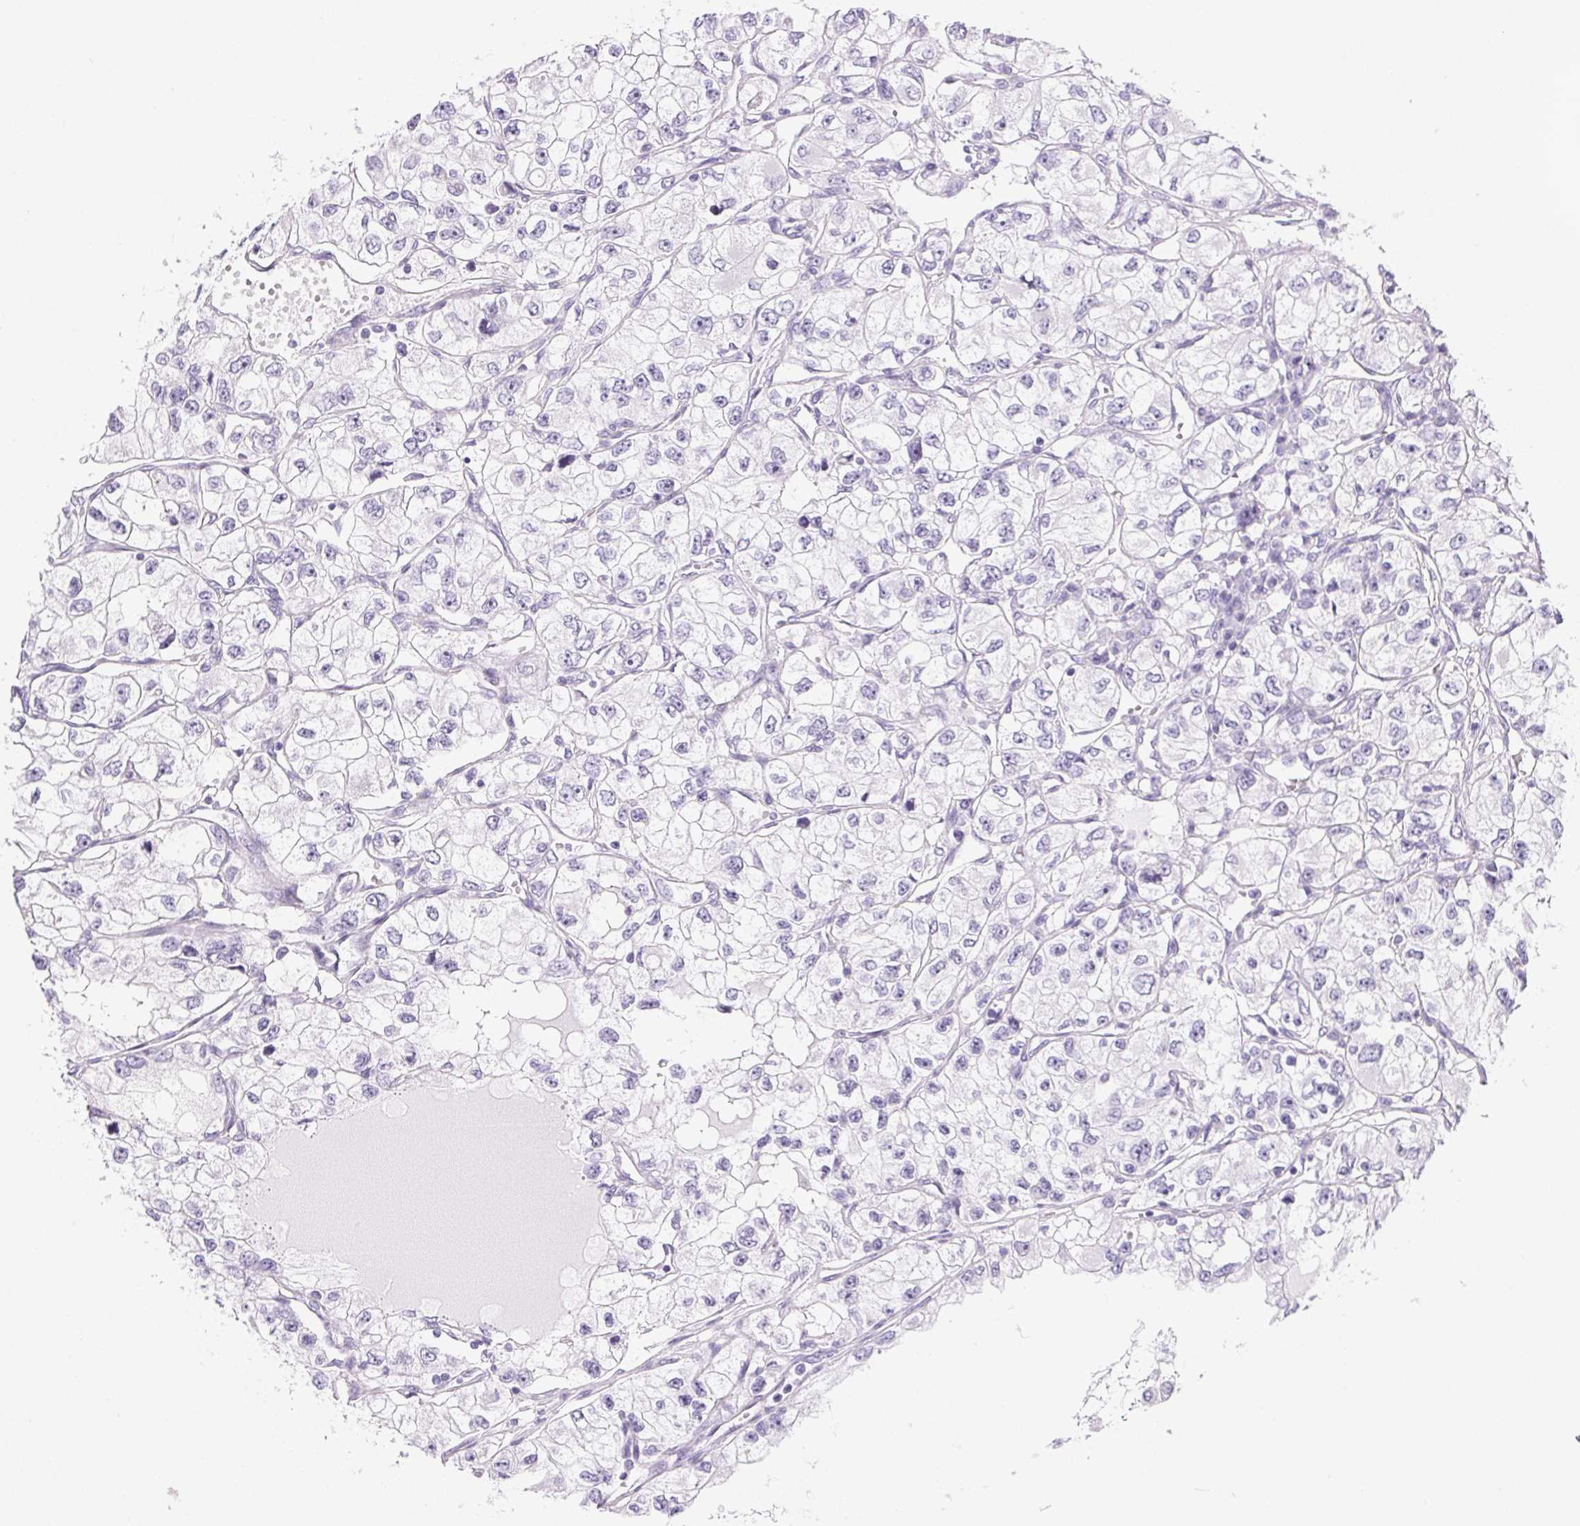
{"staining": {"intensity": "negative", "quantity": "none", "location": "none"}, "tissue": "renal cancer", "cell_type": "Tumor cells", "image_type": "cancer", "snomed": [{"axis": "morphology", "description": "Adenocarcinoma, NOS"}, {"axis": "topography", "description": "Kidney"}], "caption": "Tumor cells show no significant positivity in renal cancer (adenocarcinoma).", "gene": "PRSS3", "patient": {"sex": "female", "age": 59}}